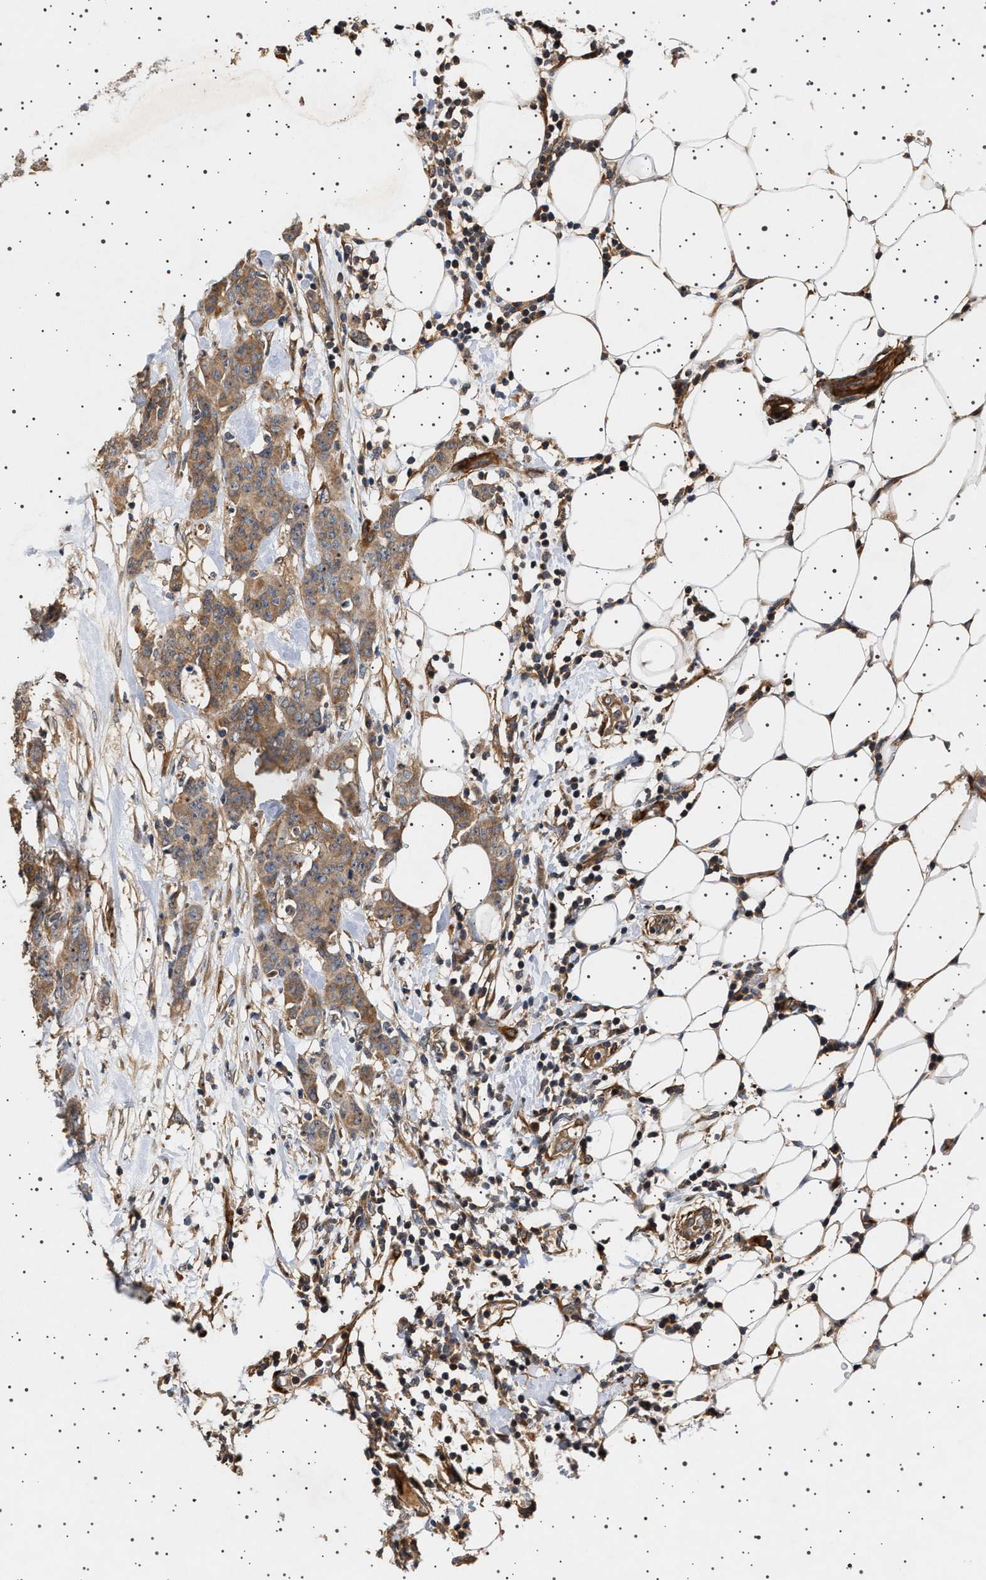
{"staining": {"intensity": "moderate", "quantity": ">75%", "location": "cytoplasmic/membranous"}, "tissue": "breast cancer", "cell_type": "Tumor cells", "image_type": "cancer", "snomed": [{"axis": "morphology", "description": "Normal tissue, NOS"}, {"axis": "morphology", "description": "Duct carcinoma"}, {"axis": "topography", "description": "Breast"}], "caption": "This is an image of immunohistochemistry (IHC) staining of breast cancer, which shows moderate expression in the cytoplasmic/membranous of tumor cells.", "gene": "GUCY1B1", "patient": {"sex": "female", "age": 40}}